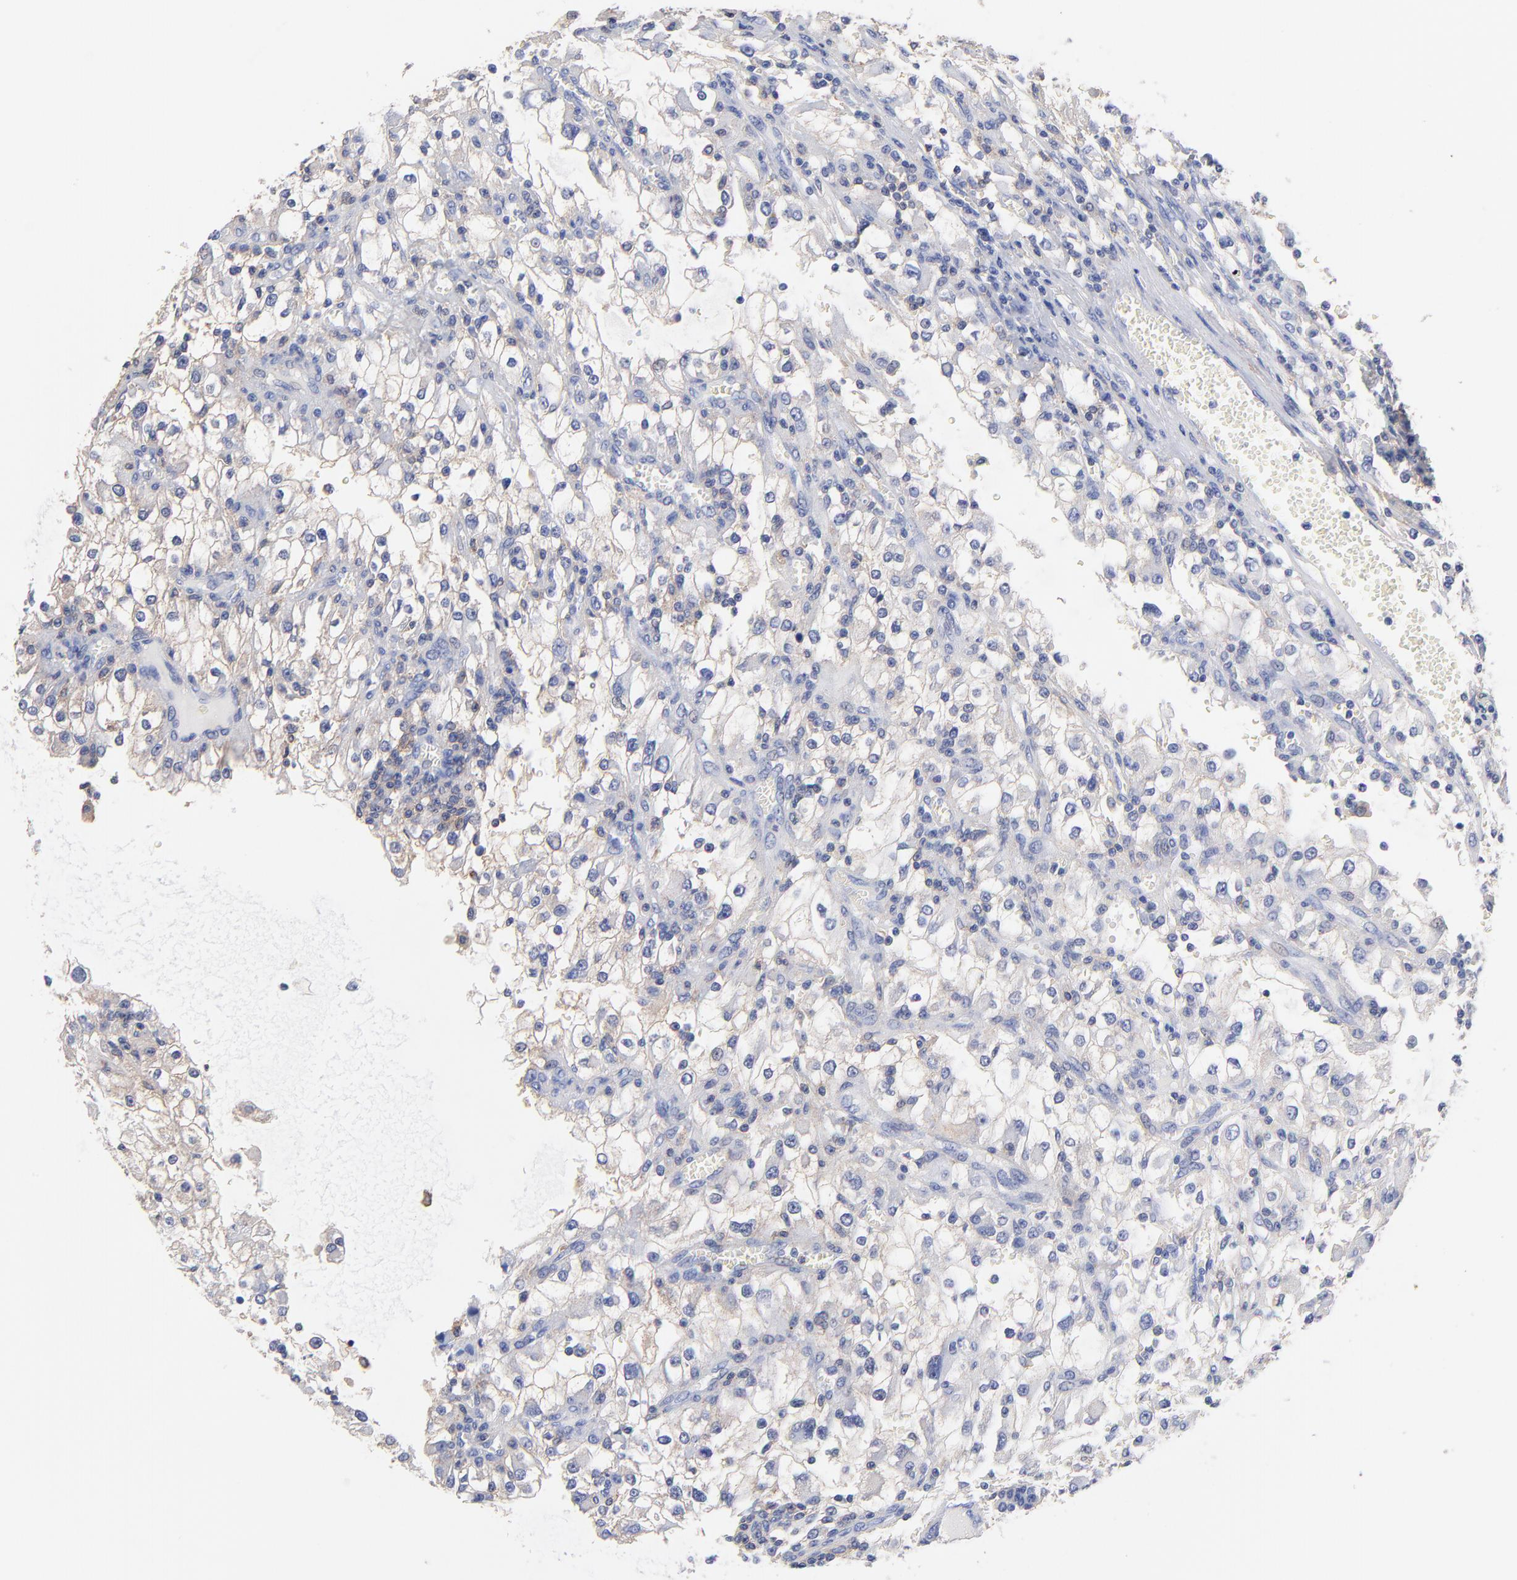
{"staining": {"intensity": "weak", "quantity": "25%-75%", "location": "cytoplasmic/membranous"}, "tissue": "renal cancer", "cell_type": "Tumor cells", "image_type": "cancer", "snomed": [{"axis": "morphology", "description": "Adenocarcinoma, NOS"}, {"axis": "topography", "description": "Kidney"}], "caption": "Immunohistochemistry (IHC) (DAB) staining of renal cancer (adenocarcinoma) shows weak cytoplasmic/membranous protein expression in approximately 25%-75% of tumor cells. The staining is performed using DAB (3,3'-diaminobenzidine) brown chromogen to label protein expression. The nuclei are counter-stained blue using hematoxylin.", "gene": "ASL", "patient": {"sex": "female", "age": 52}}